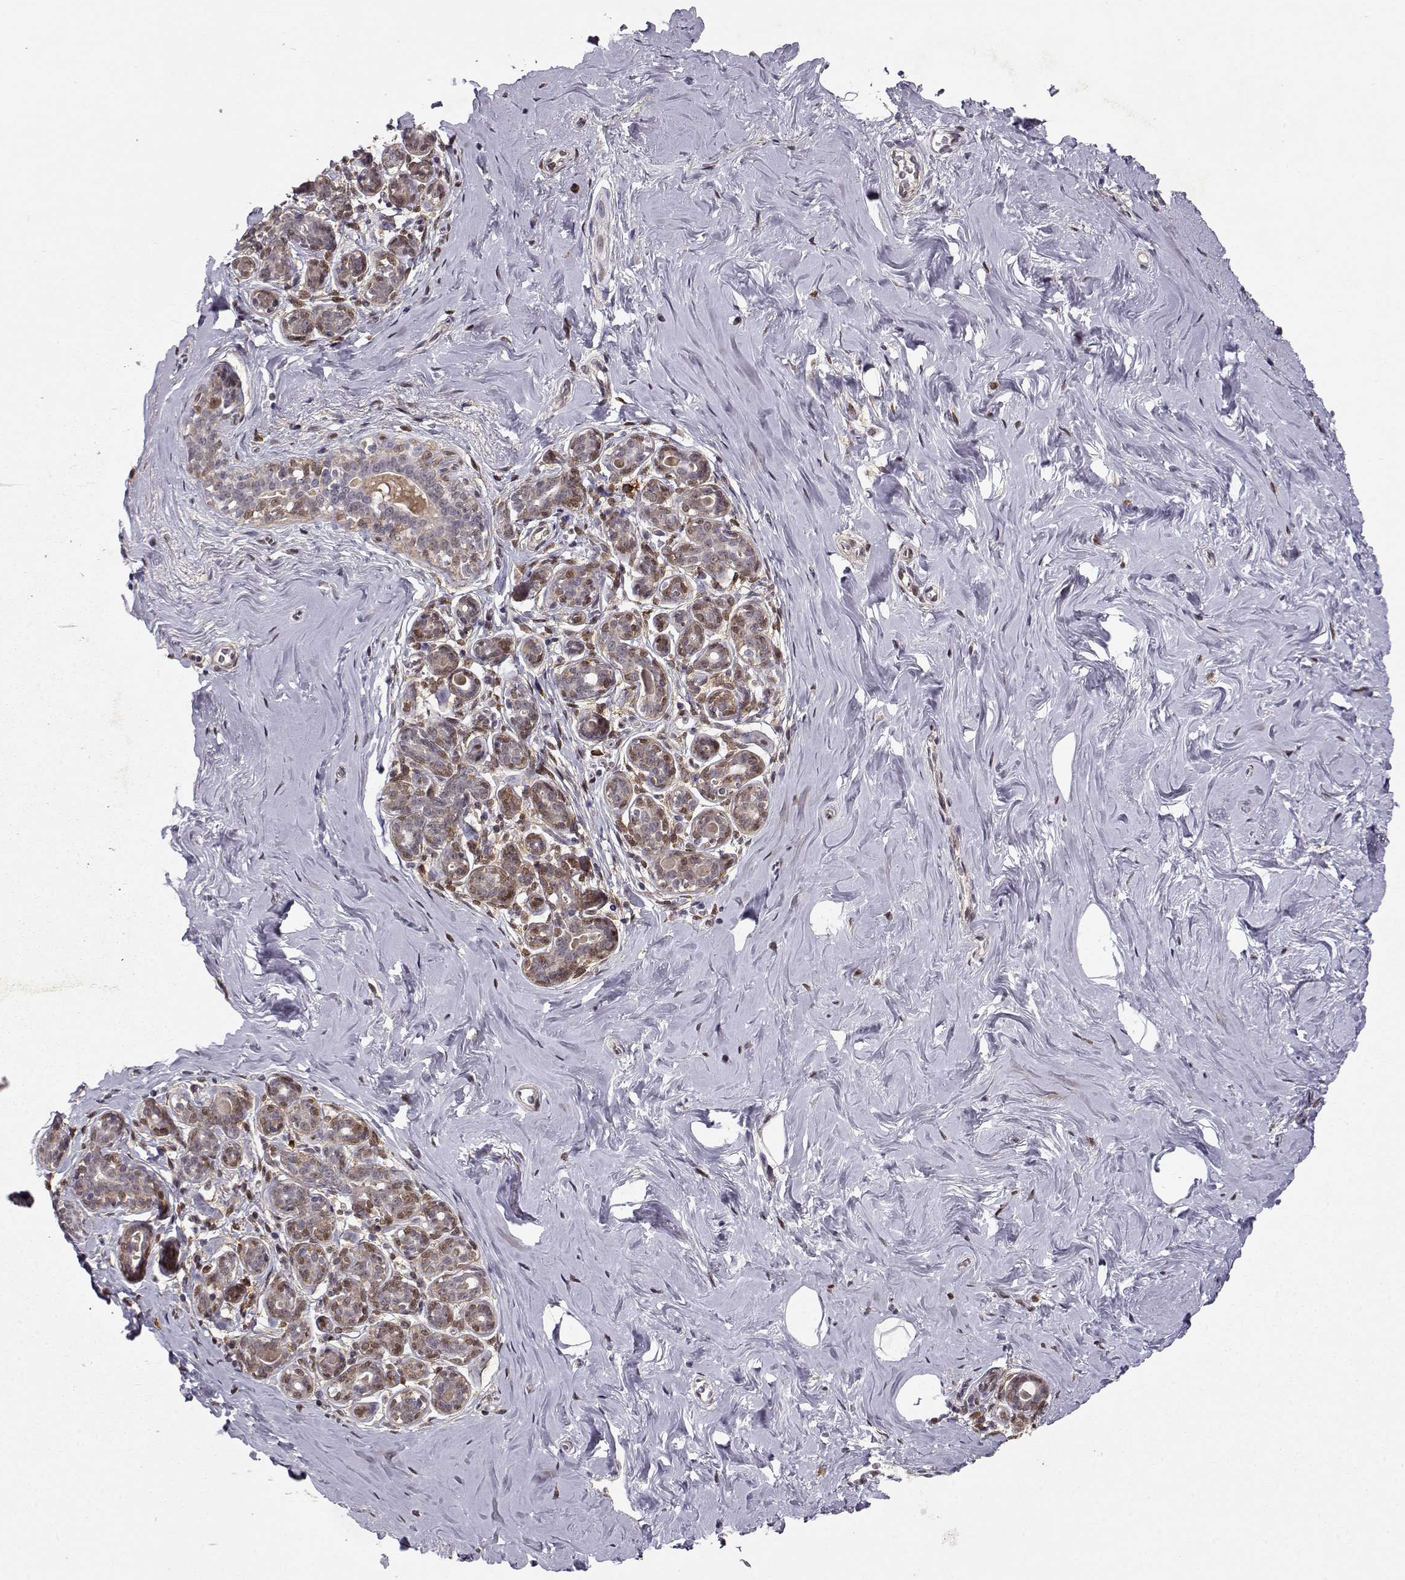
{"staining": {"intensity": "negative", "quantity": "none", "location": "none"}, "tissue": "breast", "cell_type": "Adipocytes", "image_type": "normal", "snomed": [{"axis": "morphology", "description": "Normal tissue, NOS"}, {"axis": "topography", "description": "Skin"}, {"axis": "topography", "description": "Breast"}], "caption": "IHC image of benign breast: breast stained with DAB (3,3'-diaminobenzidine) reveals no significant protein positivity in adipocytes.", "gene": "CDK4", "patient": {"sex": "female", "age": 43}}